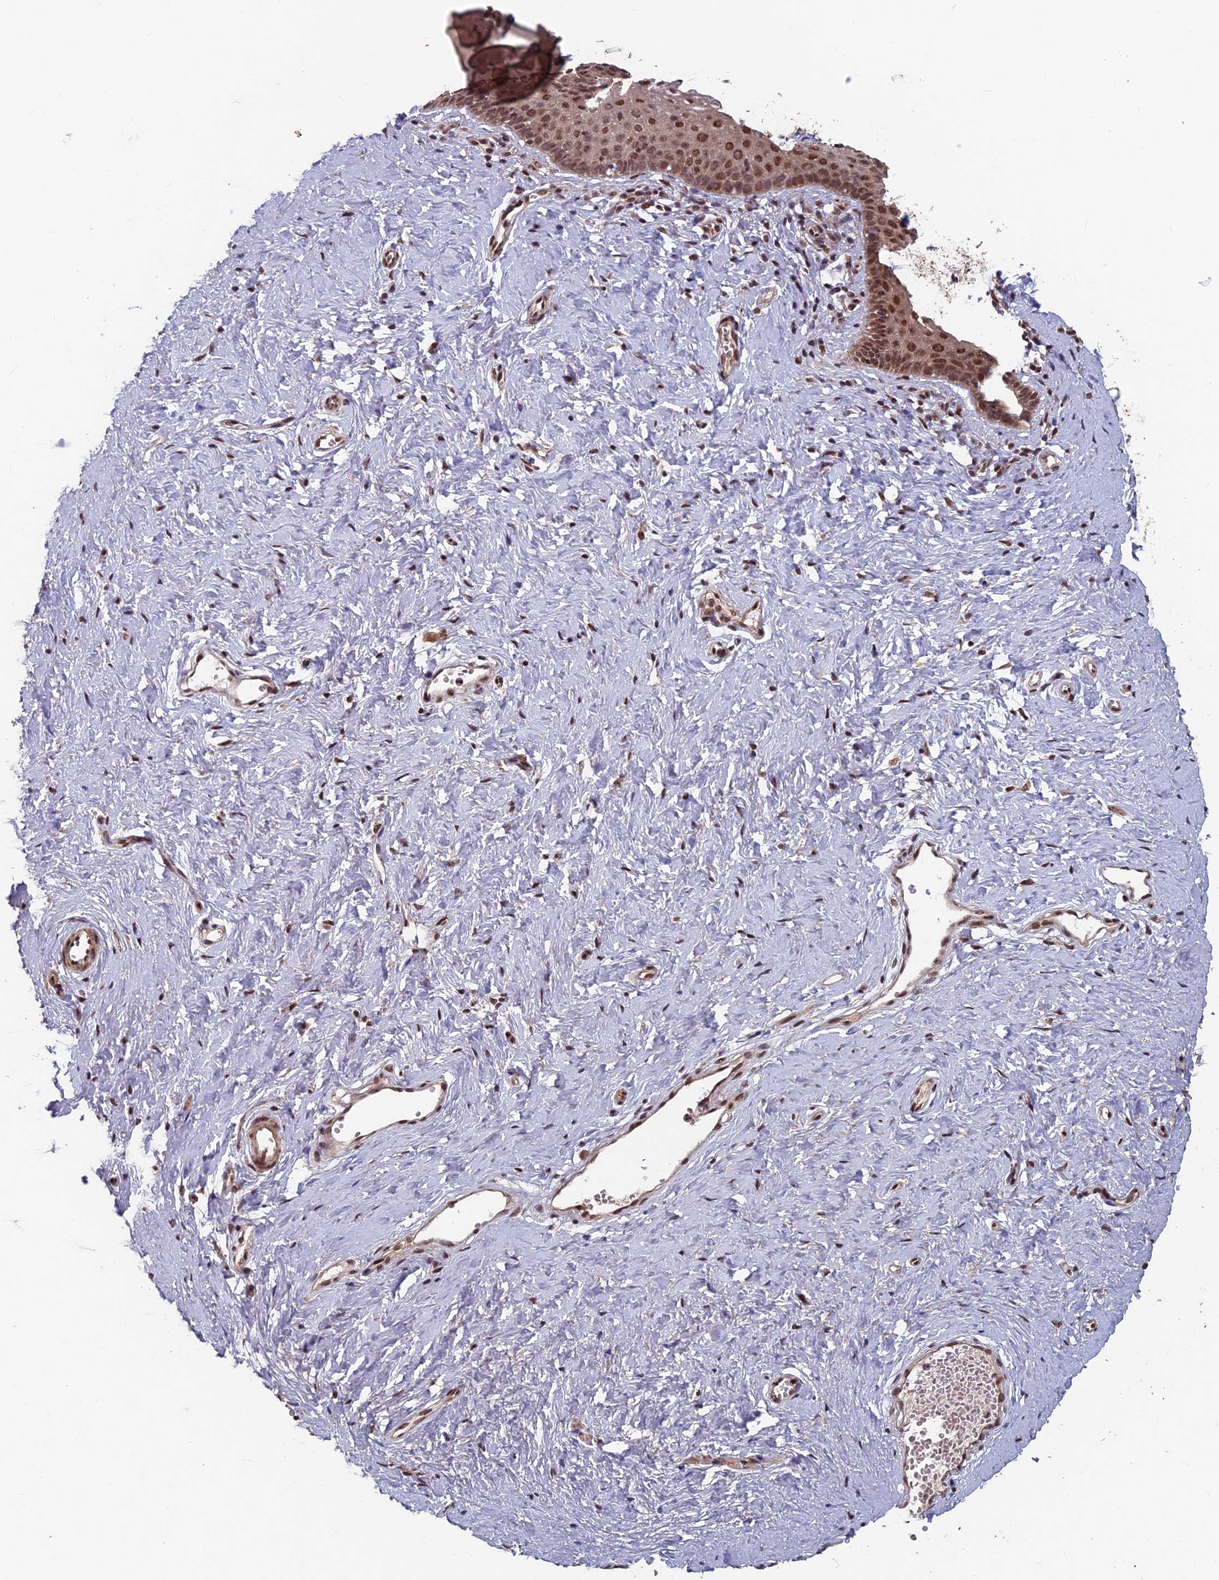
{"staining": {"intensity": "moderate", "quantity": ">75%", "location": "nuclear"}, "tissue": "vagina", "cell_type": "Squamous epithelial cells", "image_type": "normal", "snomed": [{"axis": "morphology", "description": "Normal tissue, NOS"}, {"axis": "topography", "description": "Vagina"}], "caption": "Immunohistochemical staining of benign vagina shows medium levels of moderate nuclear expression in approximately >75% of squamous epithelial cells. (DAB (3,3'-diaminobenzidine) IHC with brightfield microscopy, high magnification).", "gene": "FAM53C", "patient": {"sex": "female", "age": 32}}